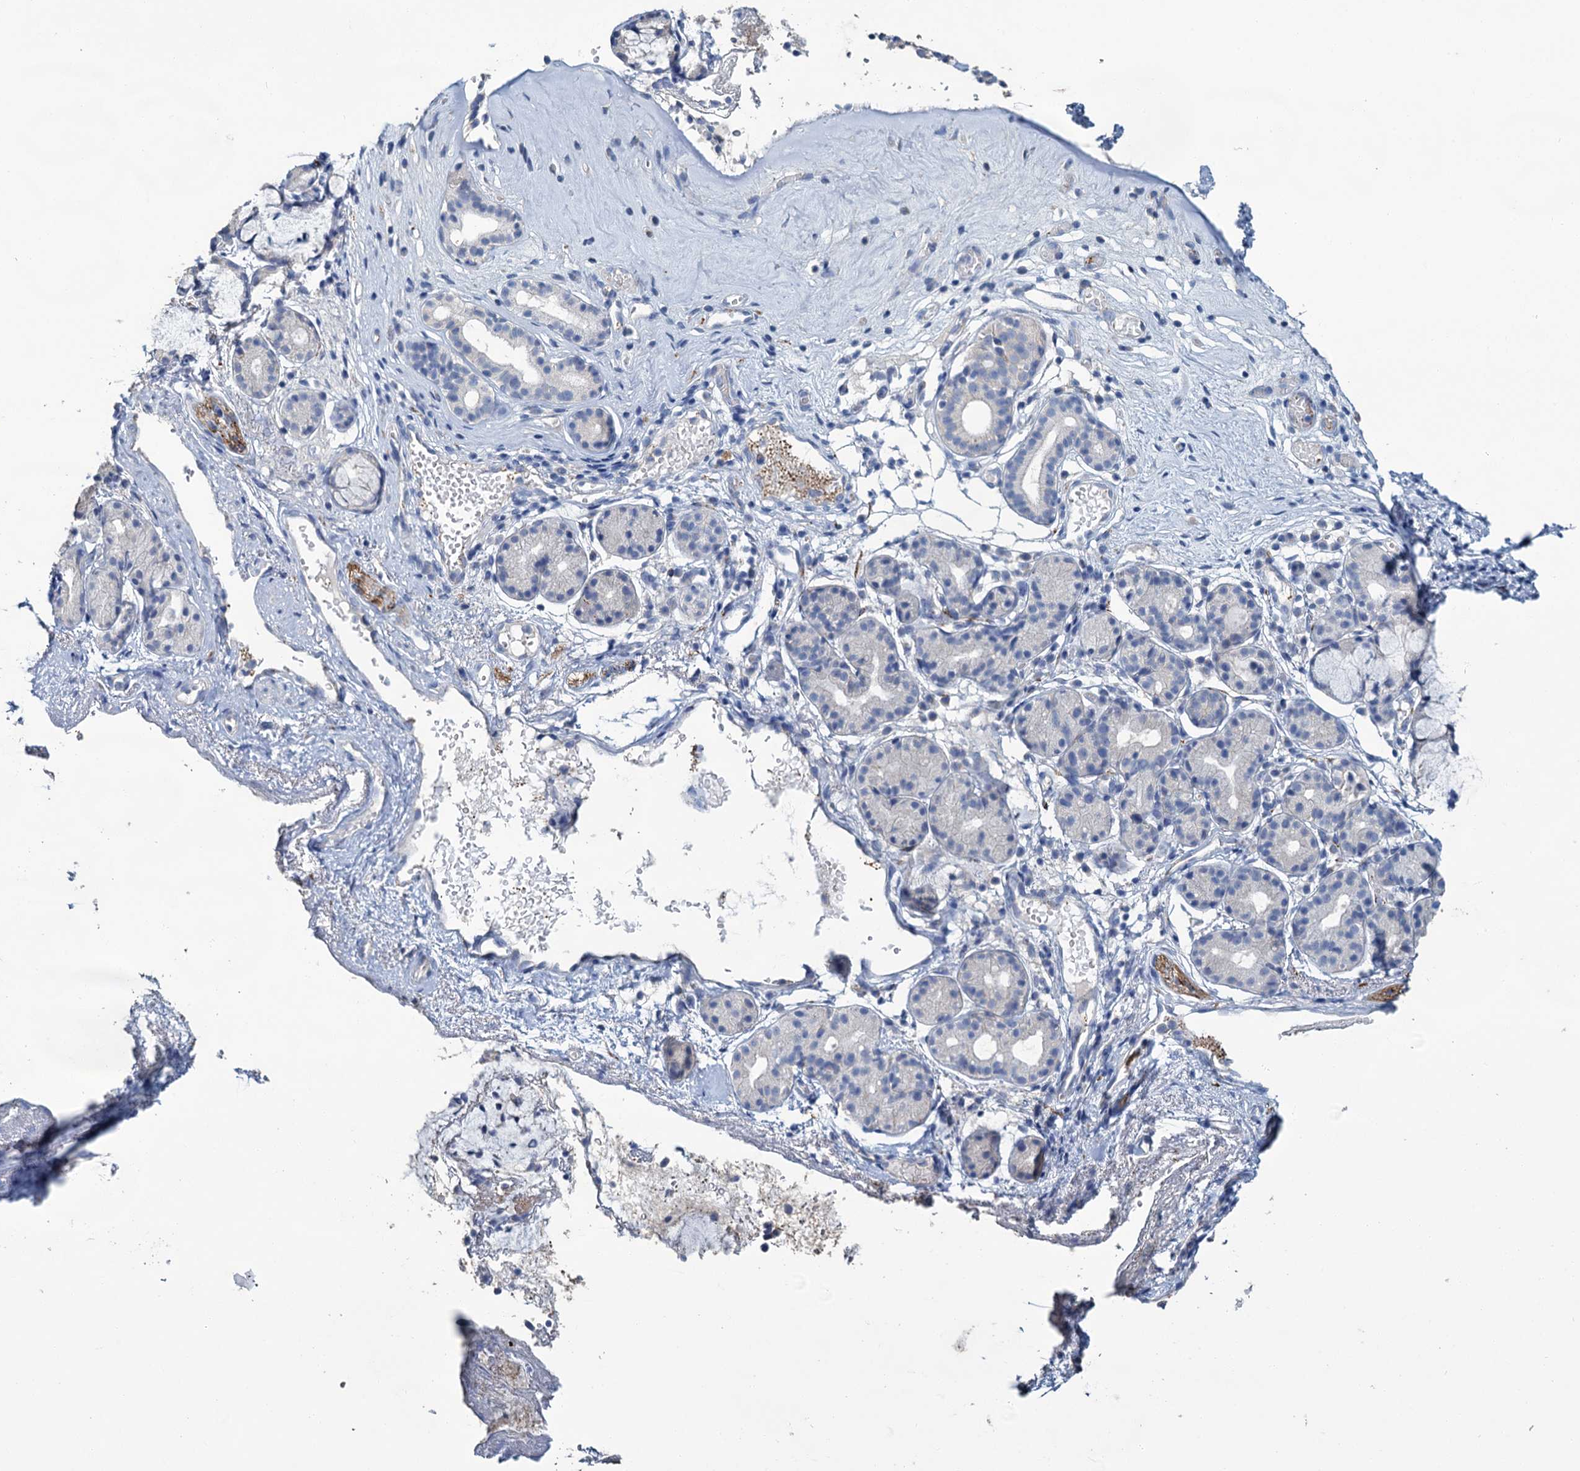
{"staining": {"intensity": "negative", "quantity": "none", "location": "none"}, "tissue": "nasopharynx", "cell_type": "Respiratory epithelial cells", "image_type": "normal", "snomed": [{"axis": "morphology", "description": "Normal tissue, NOS"}, {"axis": "morphology", "description": "Inflammation, NOS"}, {"axis": "topography", "description": "Nasopharynx"}], "caption": "Immunohistochemistry photomicrograph of benign nasopharynx: nasopharynx stained with DAB (3,3'-diaminobenzidine) exhibits no significant protein staining in respiratory epithelial cells.", "gene": "SNCB", "patient": {"sex": "male", "age": 70}}